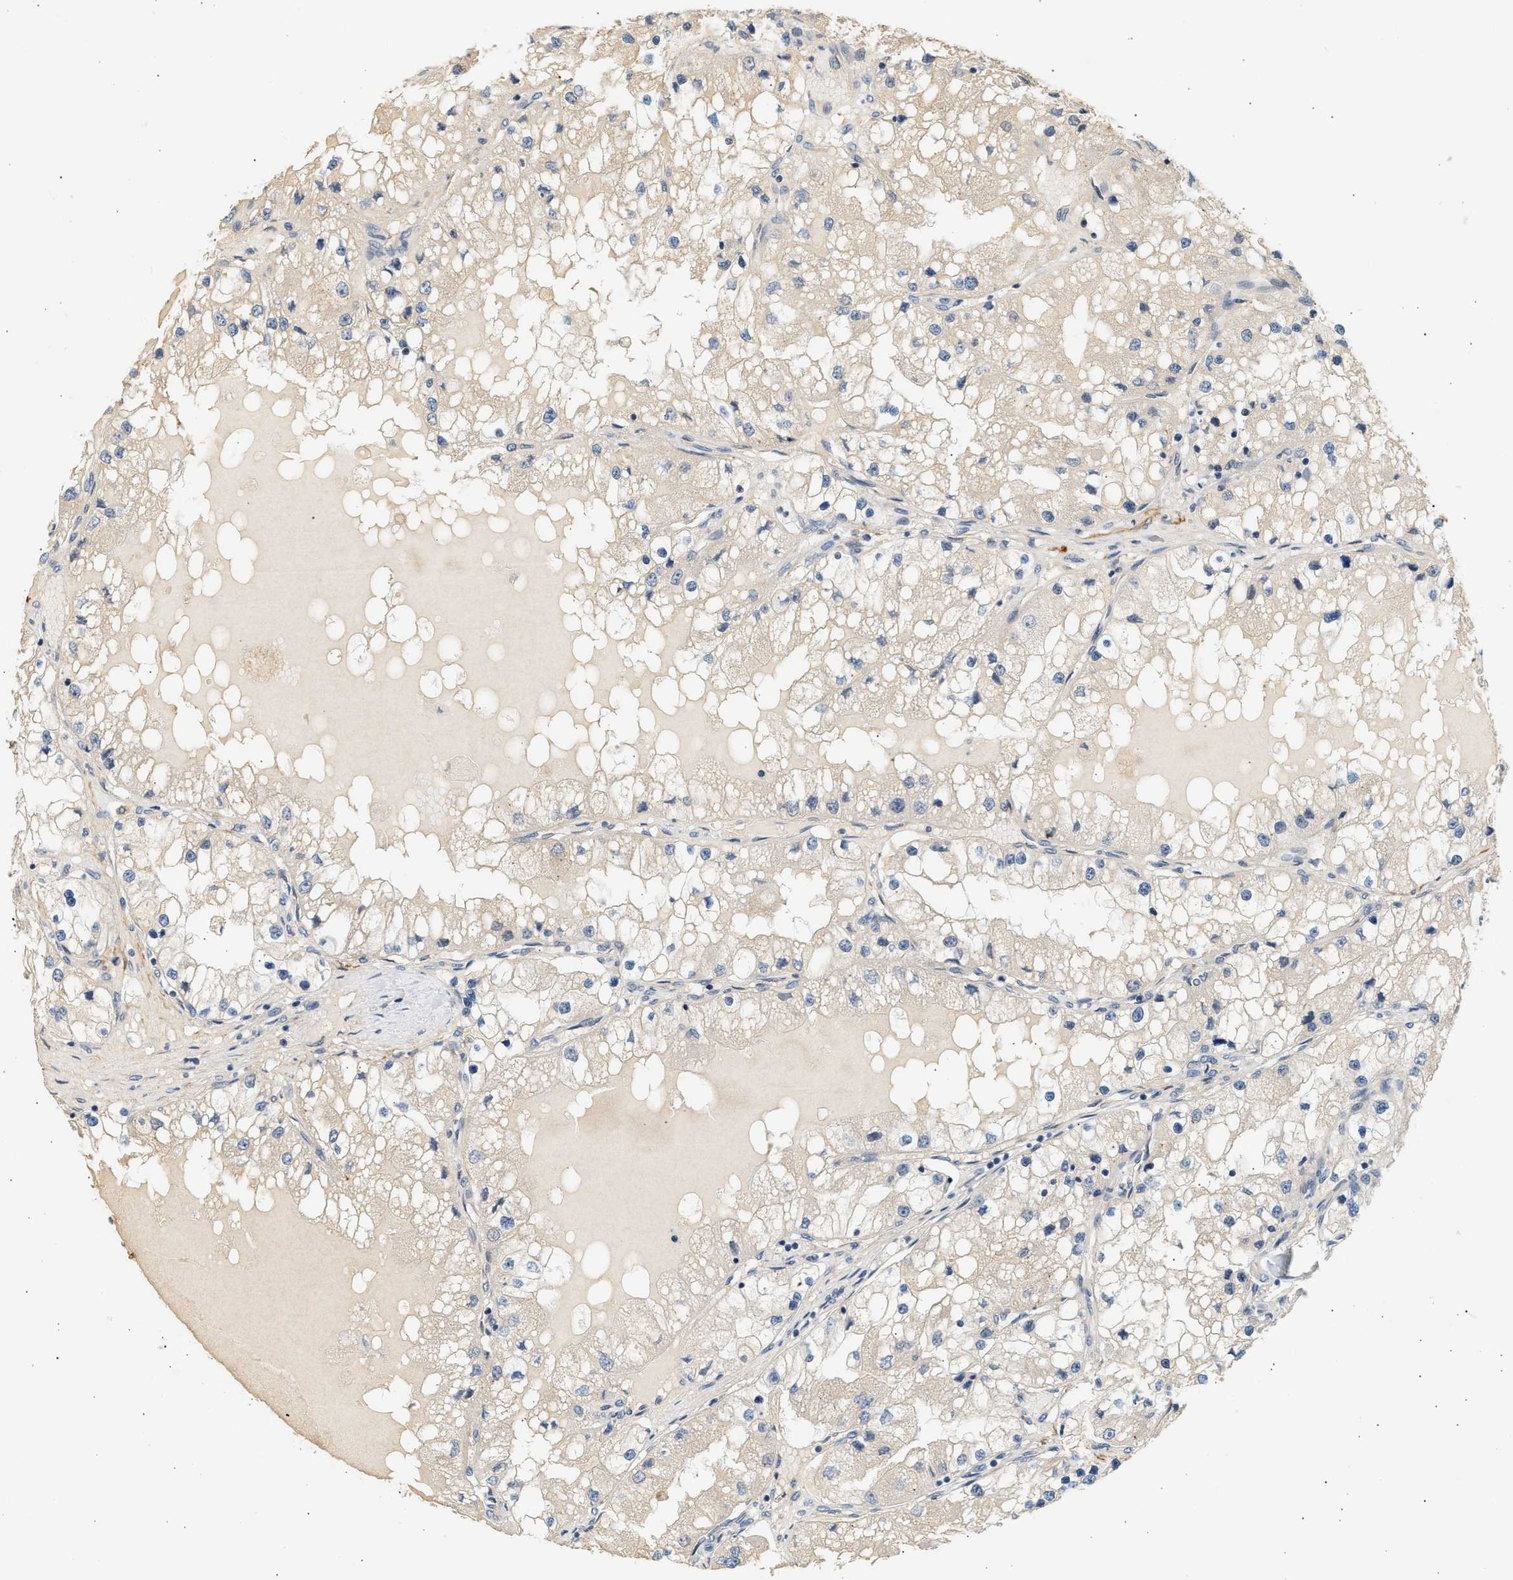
{"staining": {"intensity": "negative", "quantity": "none", "location": "none"}, "tissue": "renal cancer", "cell_type": "Tumor cells", "image_type": "cancer", "snomed": [{"axis": "morphology", "description": "Adenocarcinoma, NOS"}, {"axis": "topography", "description": "Kidney"}], "caption": "Immunohistochemistry of human renal cancer reveals no staining in tumor cells.", "gene": "WDR31", "patient": {"sex": "male", "age": 68}}